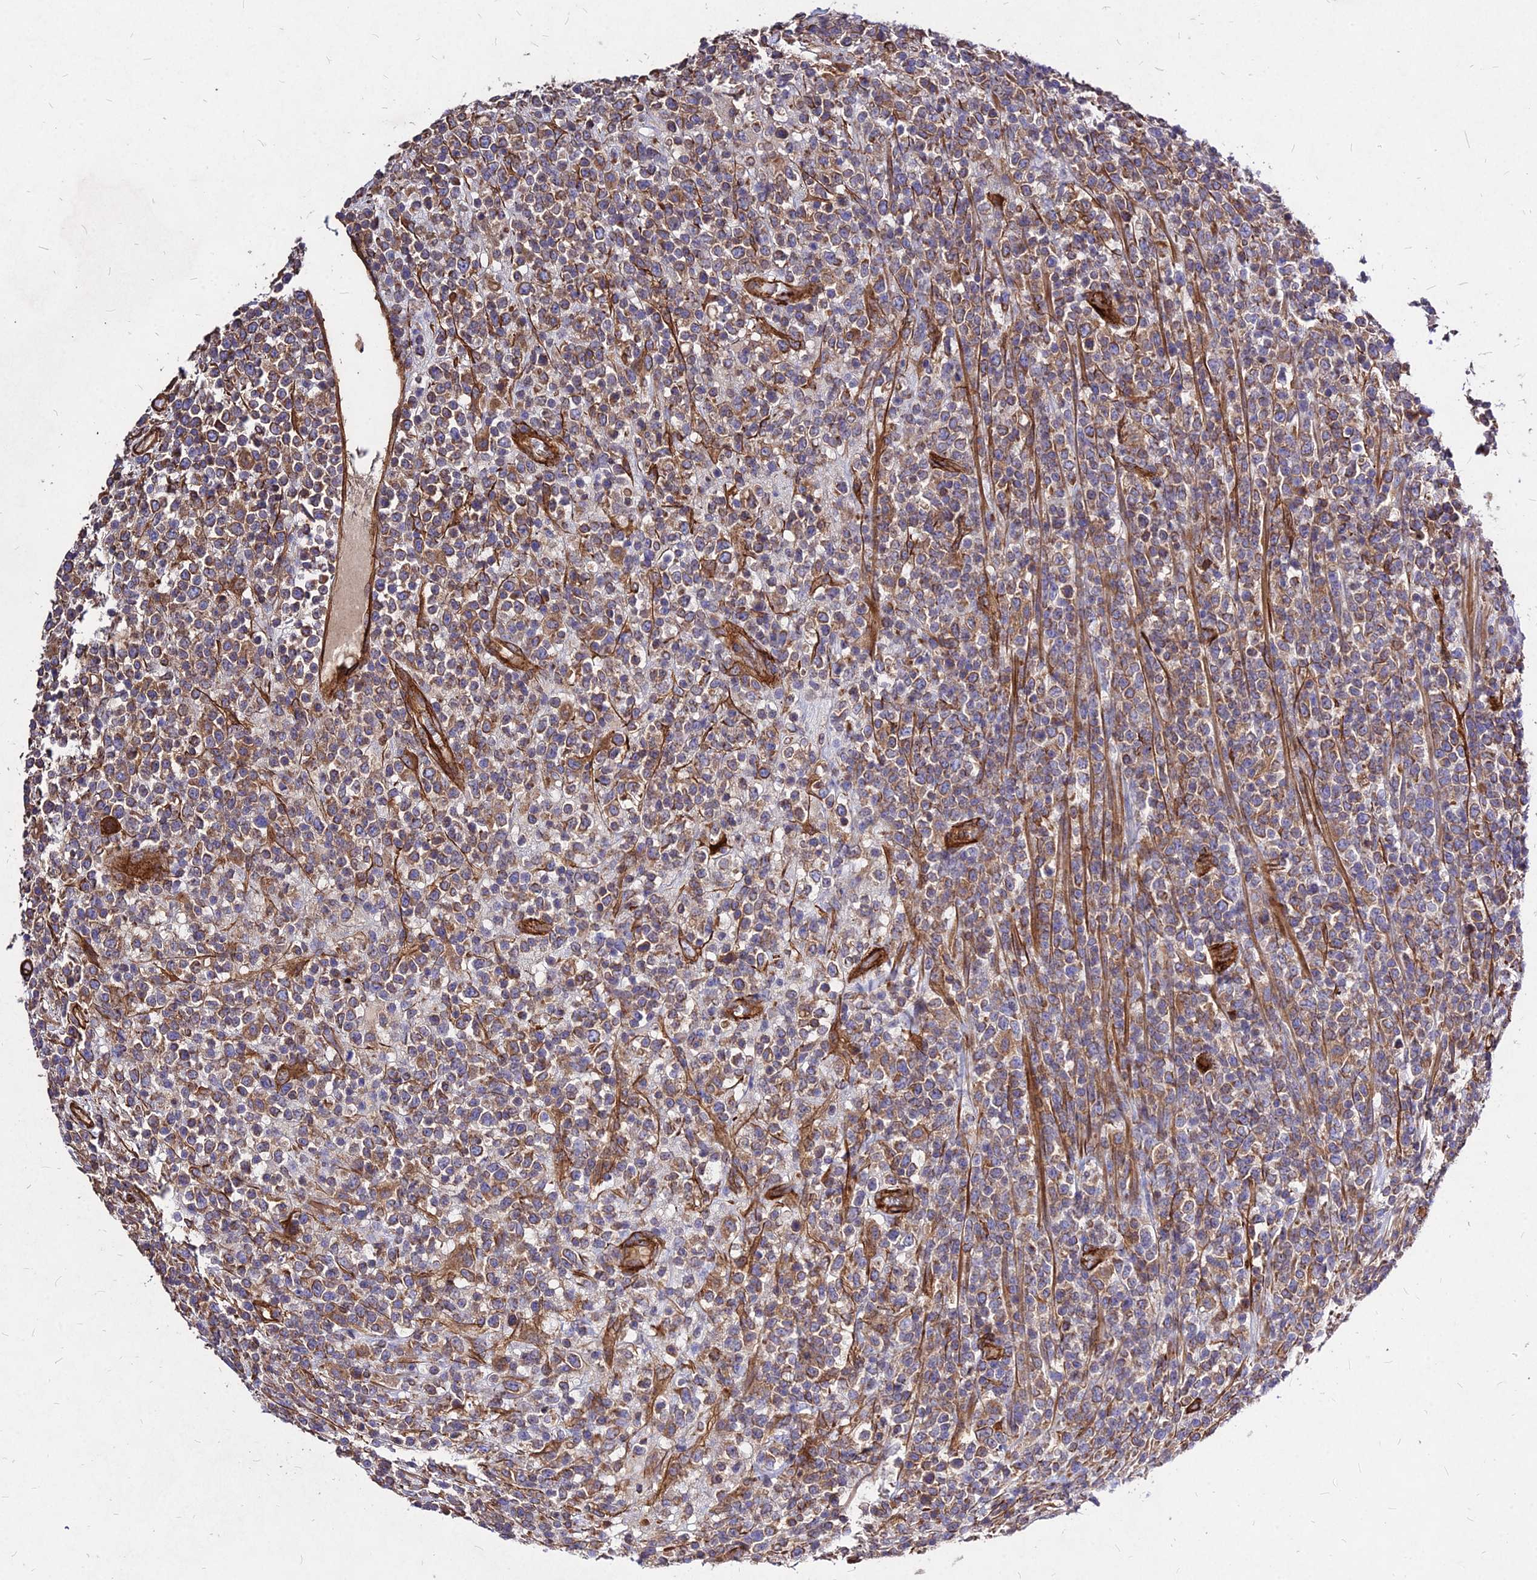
{"staining": {"intensity": "moderate", "quantity": "25%-75%", "location": "cytoplasmic/membranous"}, "tissue": "lymphoma", "cell_type": "Tumor cells", "image_type": "cancer", "snomed": [{"axis": "morphology", "description": "Malignant lymphoma, non-Hodgkin's type, High grade"}, {"axis": "topography", "description": "Colon"}], "caption": "Human high-grade malignant lymphoma, non-Hodgkin's type stained with a brown dye exhibits moderate cytoplasmic/membranous positive staining in about 25%-75% of tumor cells.", "gene": "EFCC1", "patient": {"sex": "female", "age": 53}}